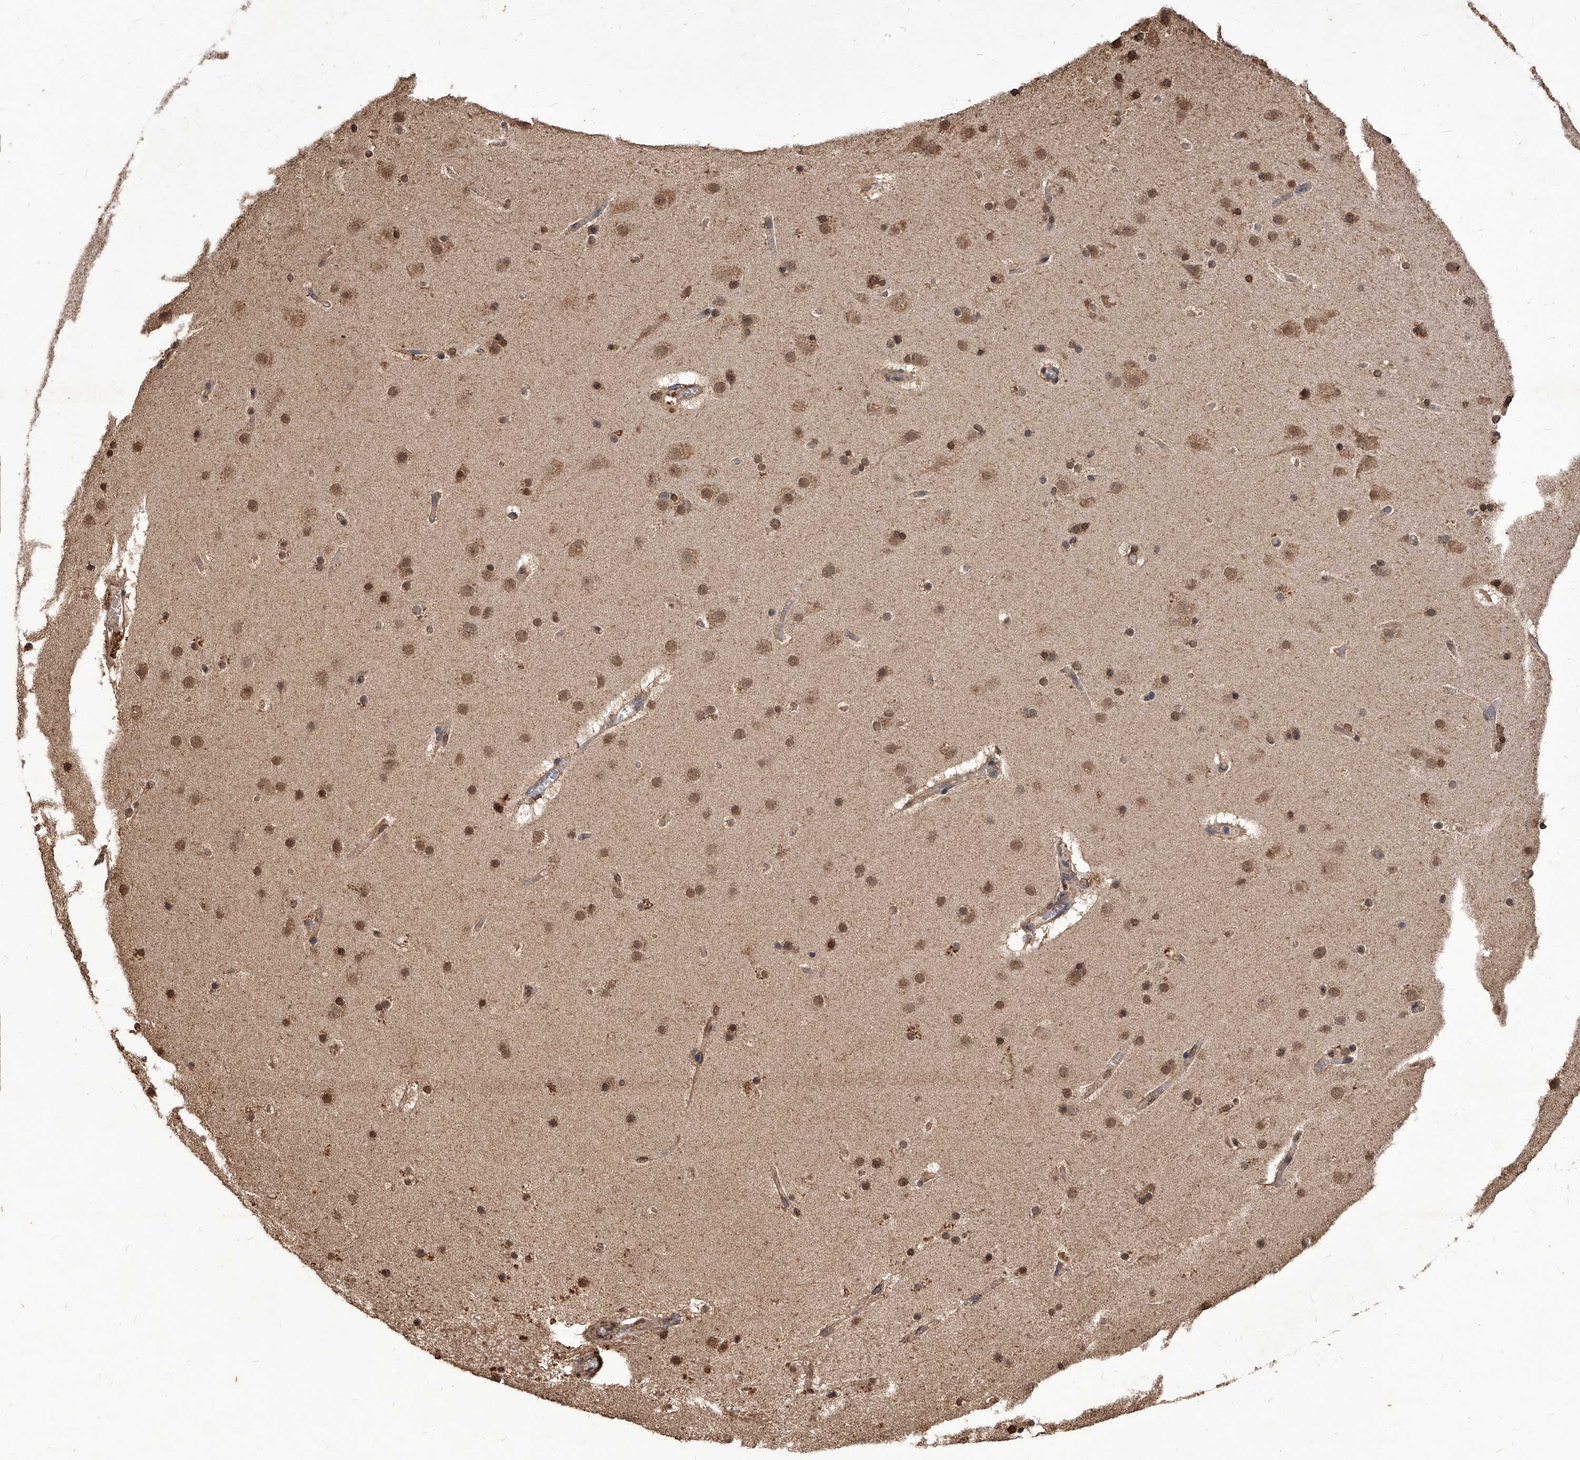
{"staining": {"intensity": "weak", "quantity": ">75%", "location": "cytoplasmic/membranous"}, "tissue": "cerebral cortex", "cell_type": "Endothelial cells", "image_type": "normal", "snomed": [{"axis": "morphology", "description": "Normal tissue, NOS"}, {"axis": "topography", "description": "Cerebral cortex"}], "caption": "DAB (3,3'-diaminobenzidine) immunohistochemical staining of benign cerebral cortex demonstrates weak cytoplasmic/membranous protein expression in about >75% of endothelial cells.", "gene": "FBXL4", "patient": {"sex": "male", "age": 57}}